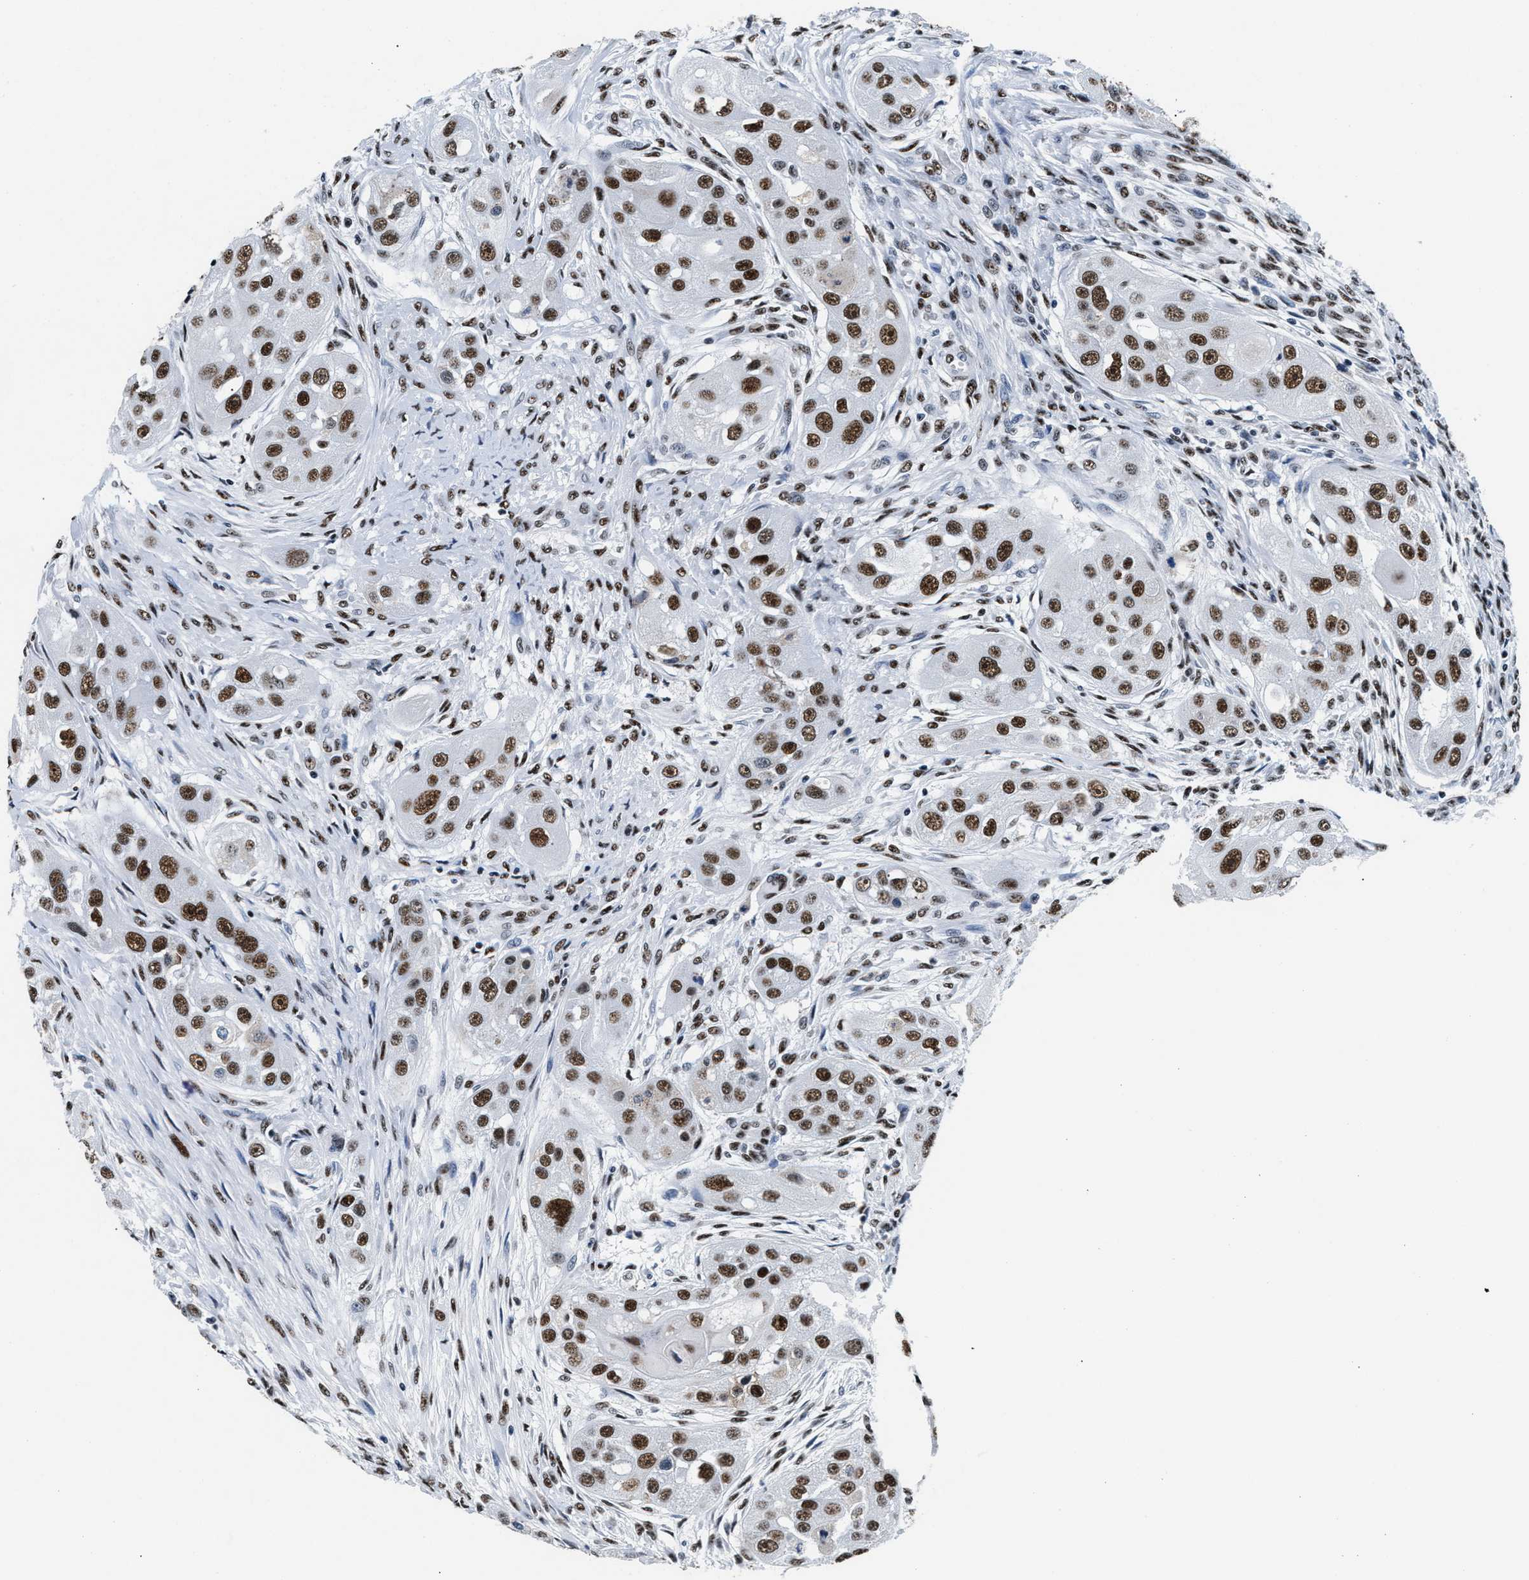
{"staining": {"intensity": "strong", "quantity": ">75%", "location": "nuclear"}, "tissue": "head and neck cancer", "cell_type": "Tumor cells", "image_type": "cancer", "snomed": [{"axis": "morphology", "description": "Normal tissue, NOS"}, {"axis": "morphology", "description": "Squamous cell carcinoma, NOS"}, {"axis": "topography", "description": "Skeletal muscle"}, {"axis": "topography", "description": "Head-Neck"}], "caption": "Immunohistochemistry (IHC) histopathology image of human squamous cell carcinoma (head and neck) stained for a protein (brown), which exhibits high levels of strong nuclear staining in about >75% of tumor cells.", "gene": "RAD50", "patient": {"sex": "male", "age": 51}}